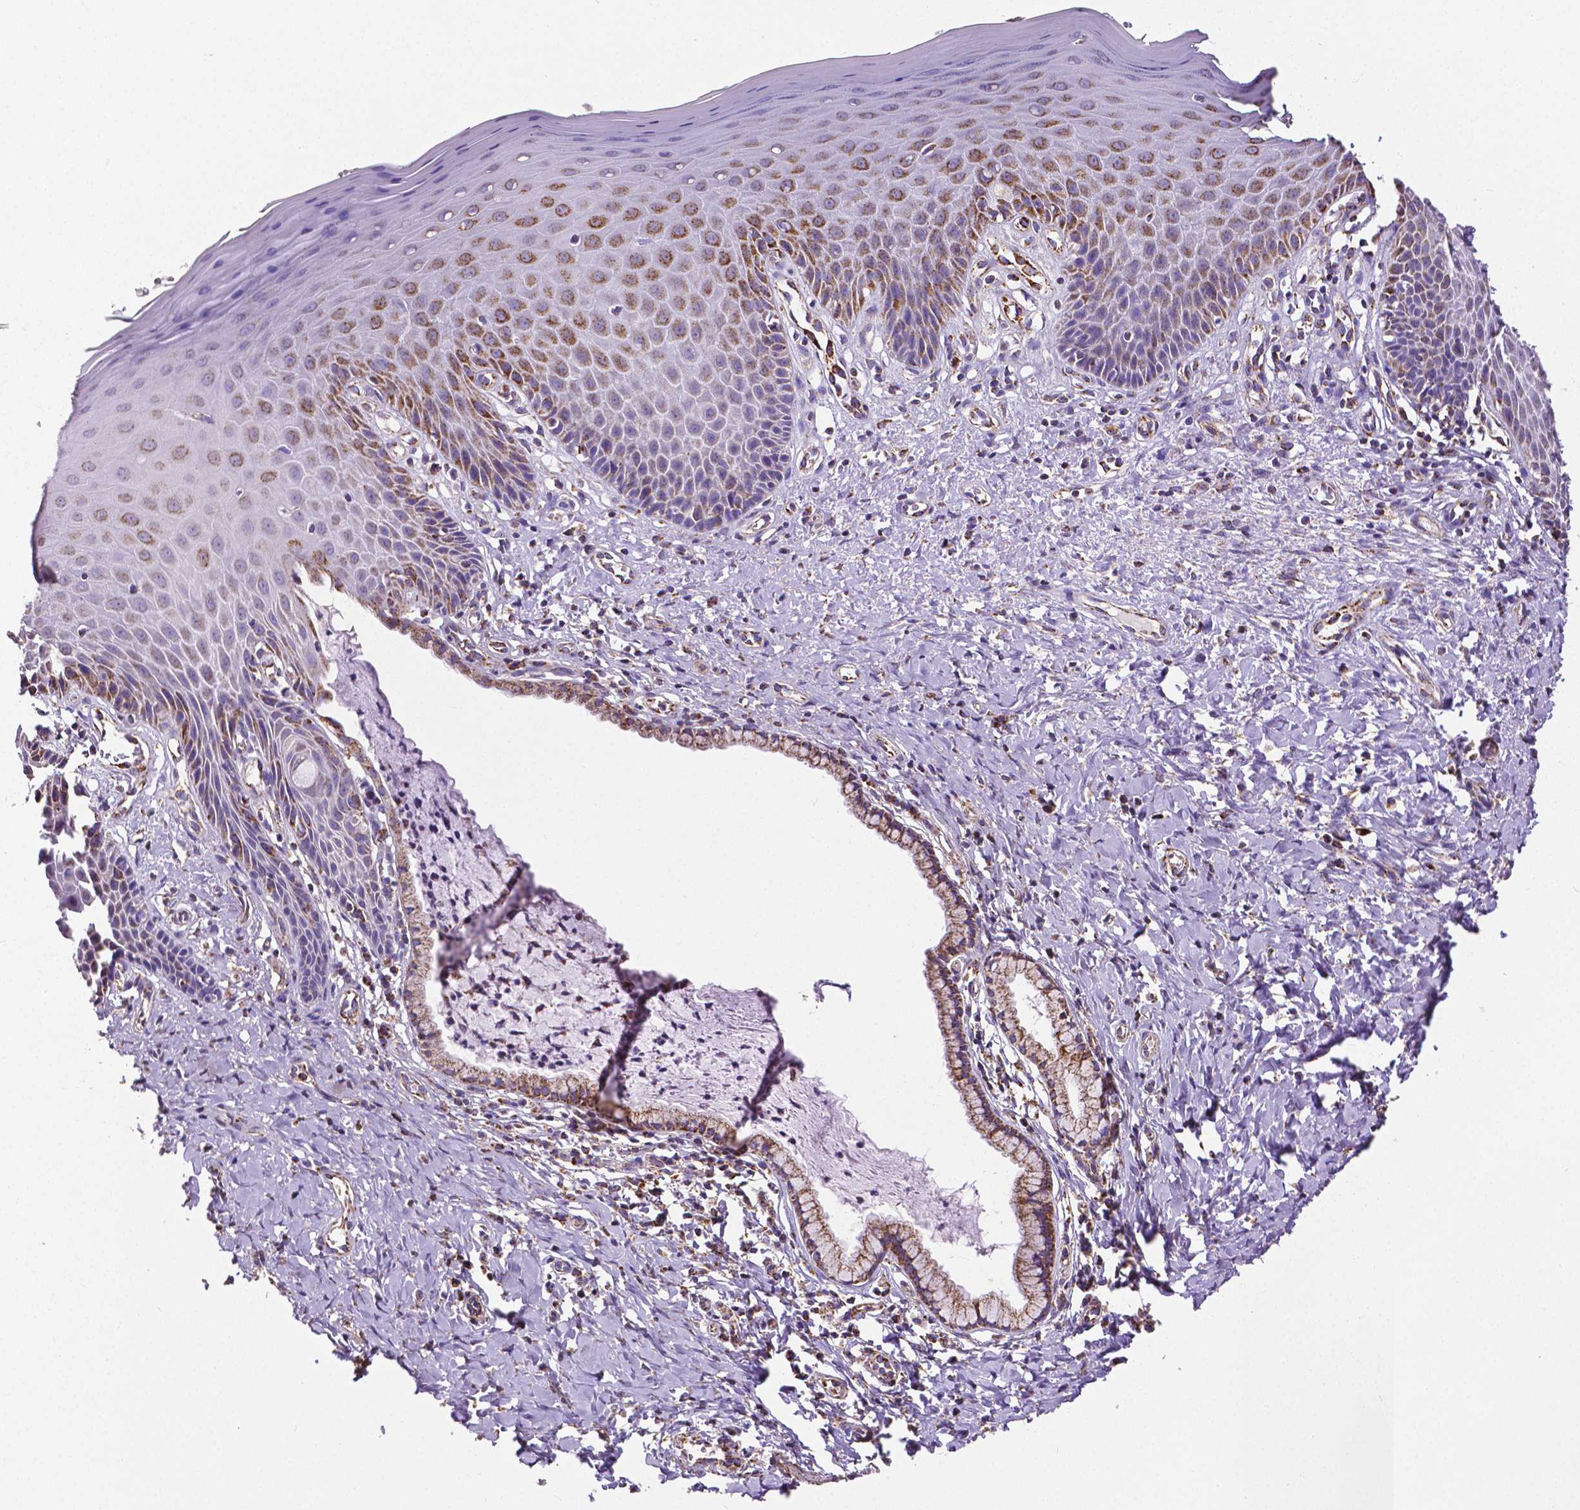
{"staining": {"intensity": "moderate", "quantity": "<25%", "location": "cytoplasmic/membranous"}, "tissue": "vagina", "cell_type": "Squamous epithelial cells", "image_type": "normal", "snomed": [{"axis": "morphology", "description": "Normal tissue, NOS"}, {"axis": "topography", "description": "Vagina"}], "caption": "A brown stain labels moderate cytoplasmic/membranous positivity of a protein in squamous epithelial cells of unremarkable vagina.", "gene": "MACC1", "patient": {"sex": "female", "age": 83}}